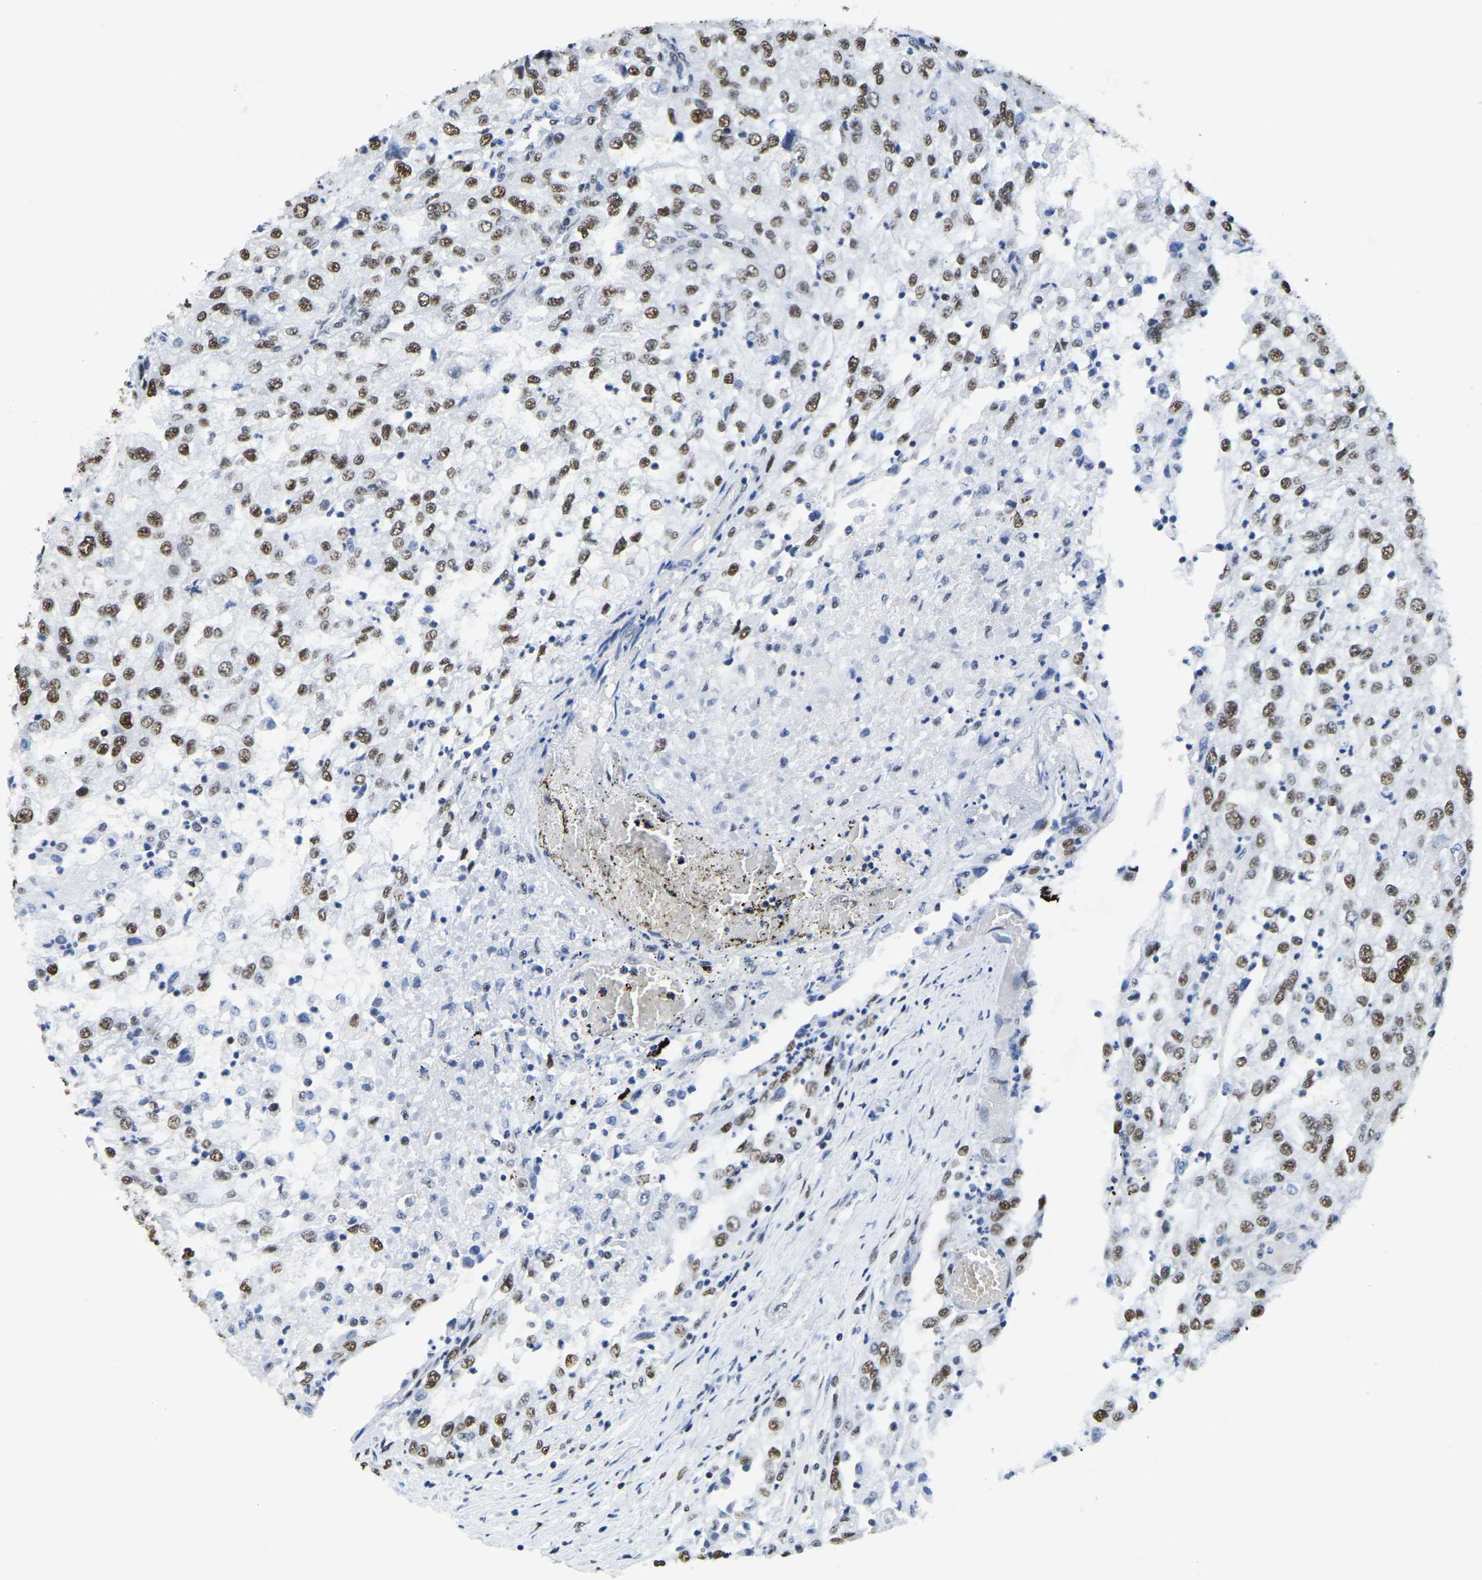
{"staining": {"intensity": "strong", "quantity": ">75%", "location": "nuclear"}, "tissue": "renal cancer", "cell_type": "Tumor cells", "image_type": "cancer", "snomed": [{"axis": "morphology", "description": "Adenocarcinoma, NOS"}, {"axis": "topography", "description": "Kidney"}], "caption": "Protein expression analysis of renal adenocarcinoma exhibits strong nuclear positivity in approximately >75% of tumor cells.", "gene": "UBA1", "patient": {"sex": "female", "age": 54}}